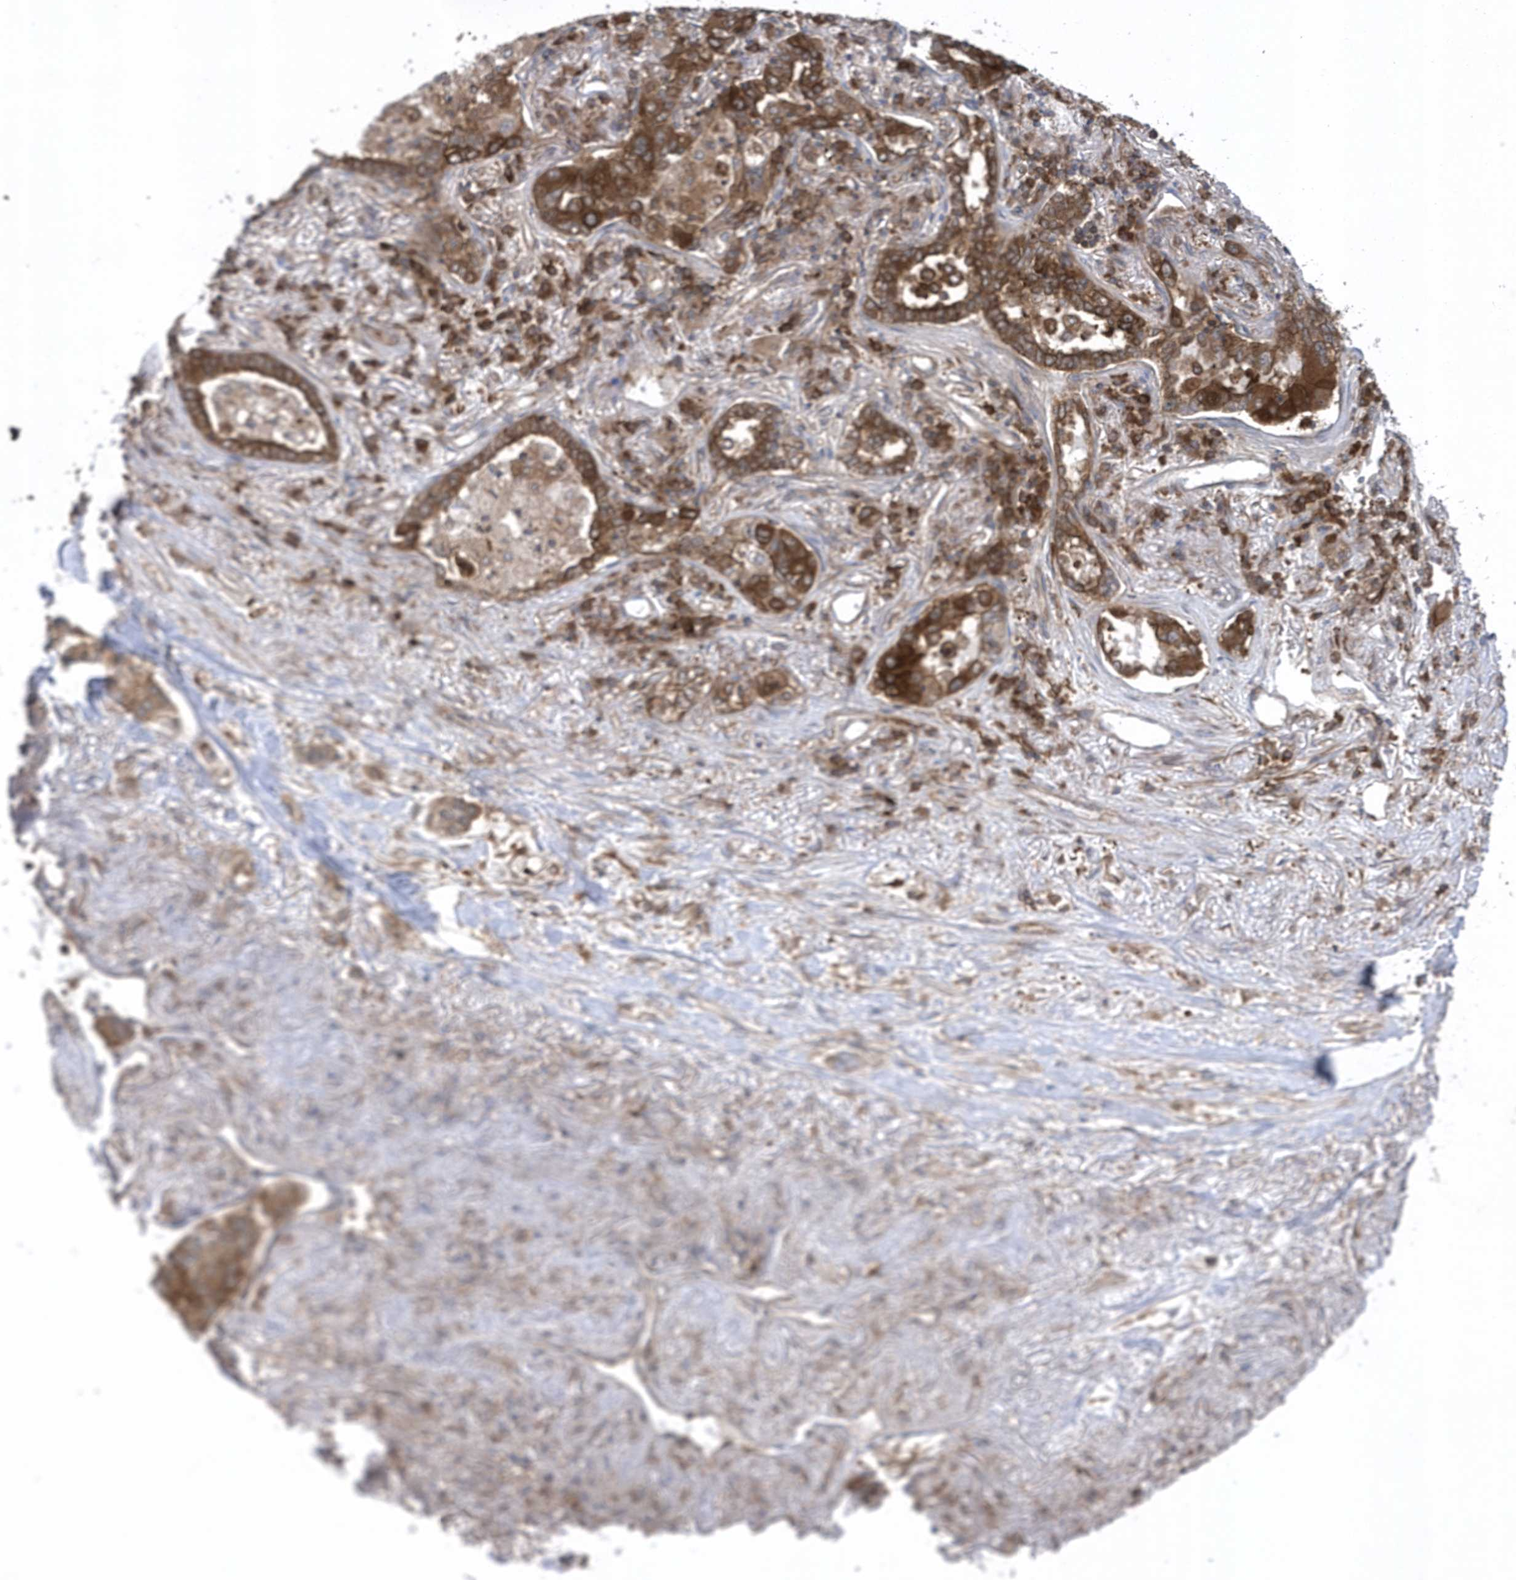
{"staining": {"intensity": "strong", "quantity": ">75%", "location": "cytoplasmic/membranous"}, "tissue": "lung cancer", "cell_type": "Tumor cells", "image_type": "cancer", "snomed": [{"axis": "morphology", "description": "Adenocarcinoma, NOS"}, {"axis": "topography", "description": "Lung"}], "caption": "This photomicrograph shows IHC staining of lung cancer (adenocarcinoma), with high strong cytoplasmic/membranous expression in approximately >75% of tumor cells.", "gene": "PAICS", "patient": {"sex": "male", "age": 49}}